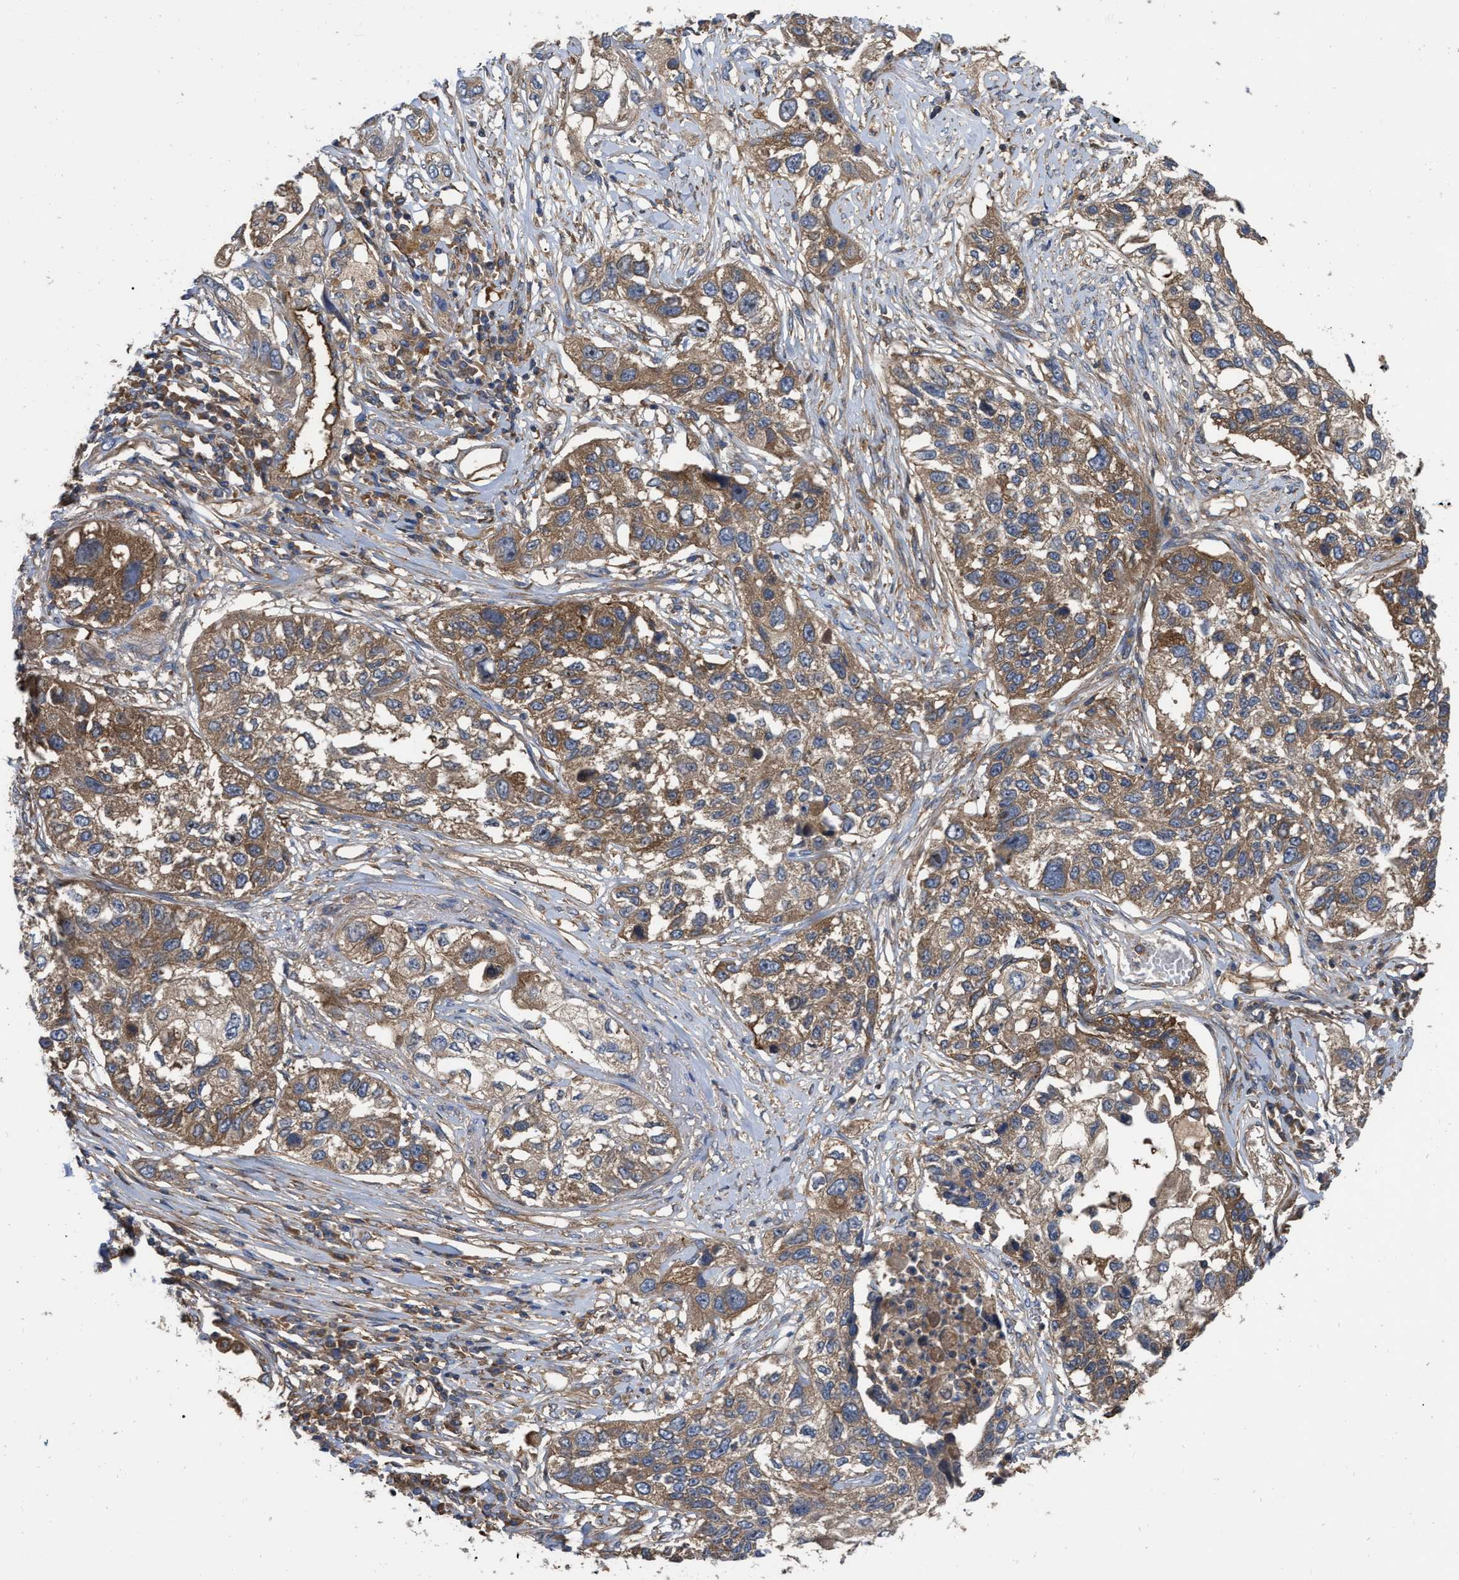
{"staining": {"intensity": "moderate", "quantity": ">75%", "location": "cytoplasmic/membranous"}, "tissue": "lung cancer", "cell_type": "Tumor cells", "image_type": "cancer", "snomed": [{"axis": "morphology", "description": "Squamous cell carcinoma, NOS"}, {"axis": "topography", "description": "Lung"}], "caption": "DAB immunohistochemical staining of lung cancer reveals moderate cytoplasmic/membranous protein expression in approximately >75% of tumor cells.", "gene": "RABEP1", "patient": {"sex": "male", "age": 71}}